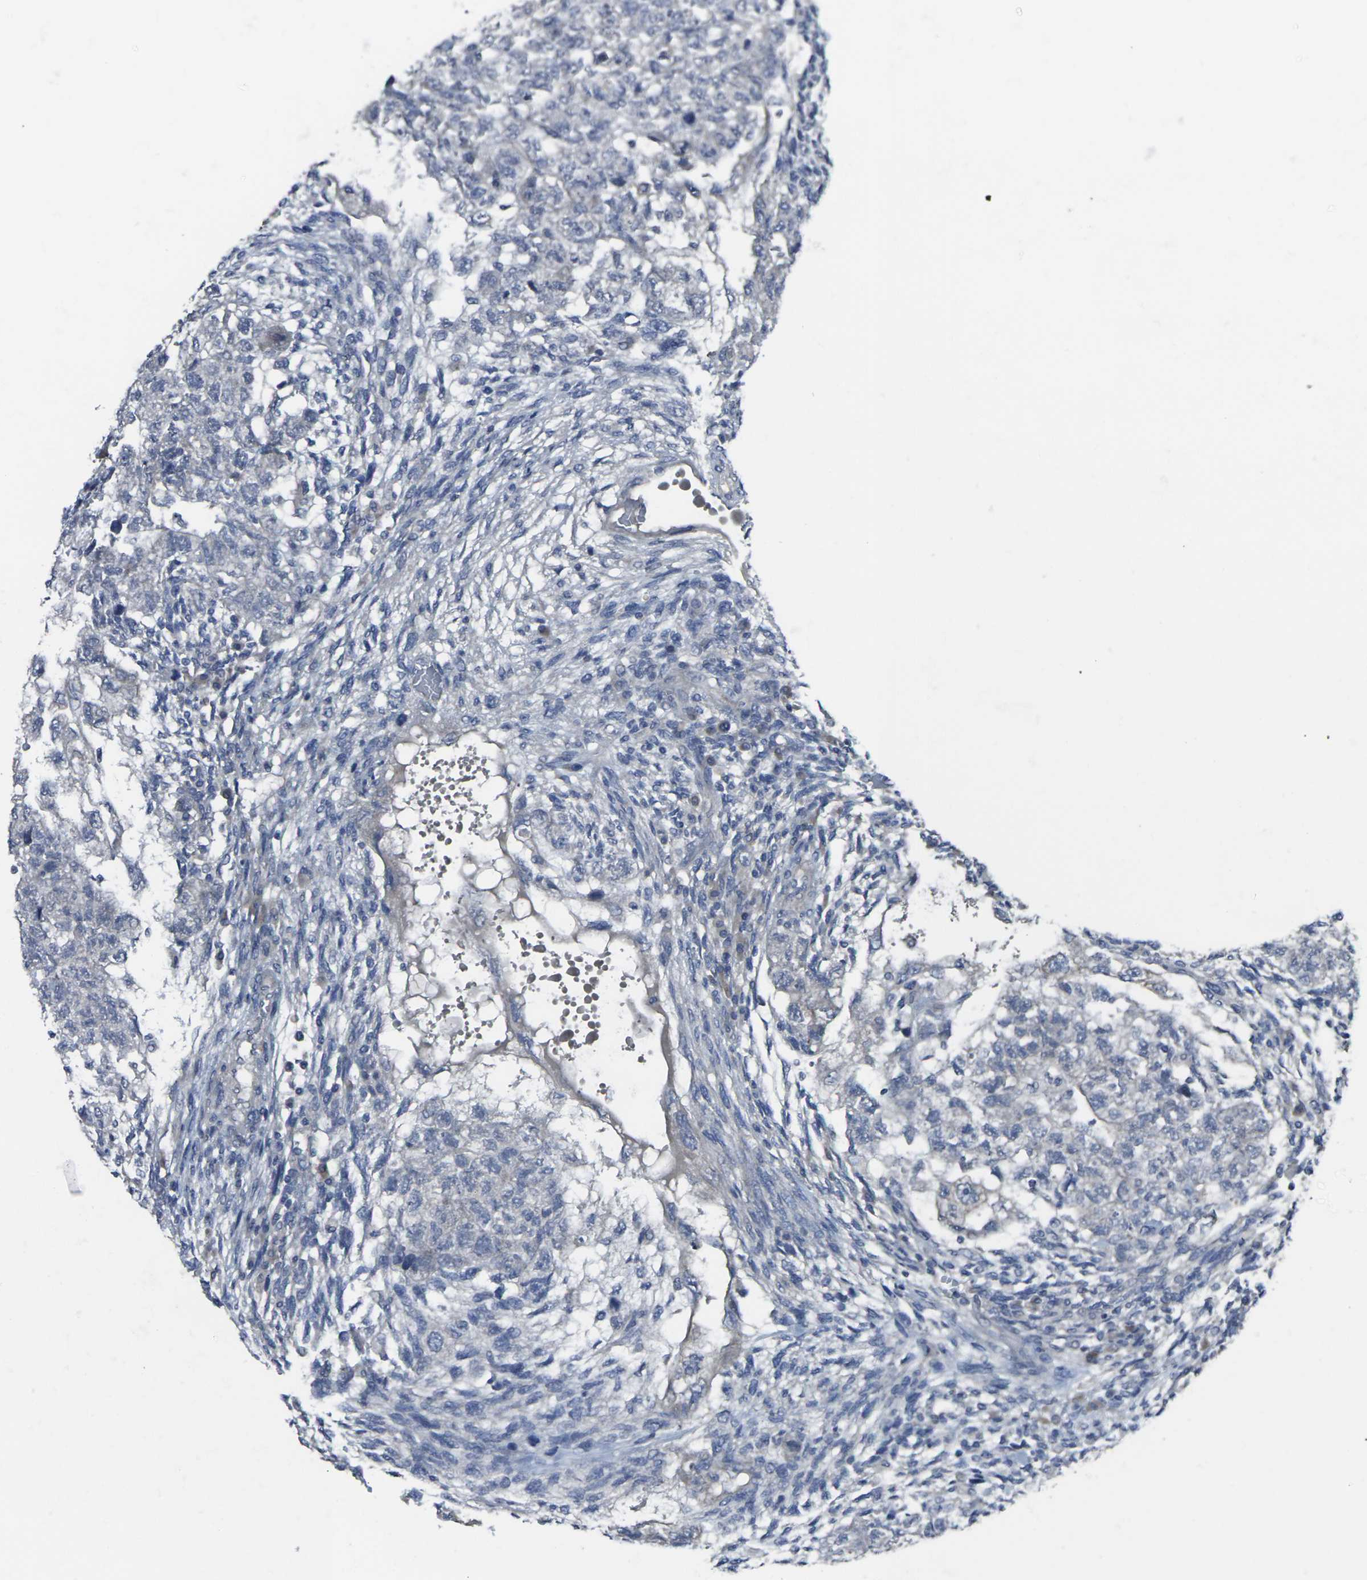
{"staining": {"intensity": "negative", "quantity": "none", "location": "none"}, "tissue": "testis cancer", "cell_type": "Tumor cells", "image_type": "cancer", "snomed": [{"axis": "morphology", "description": "Normal tissue, NOS"}, {"axis": "morphology", "description": "Carcinoma, Embryonal, NOS"}, {"axis": "topography", "description": "Testis"}], "caption": "Tumor cells show no significant protein positivity in embryonal carcinoma (testis).", "gene": "CCR10", "patient": {"sex": "male", "age": 36}}